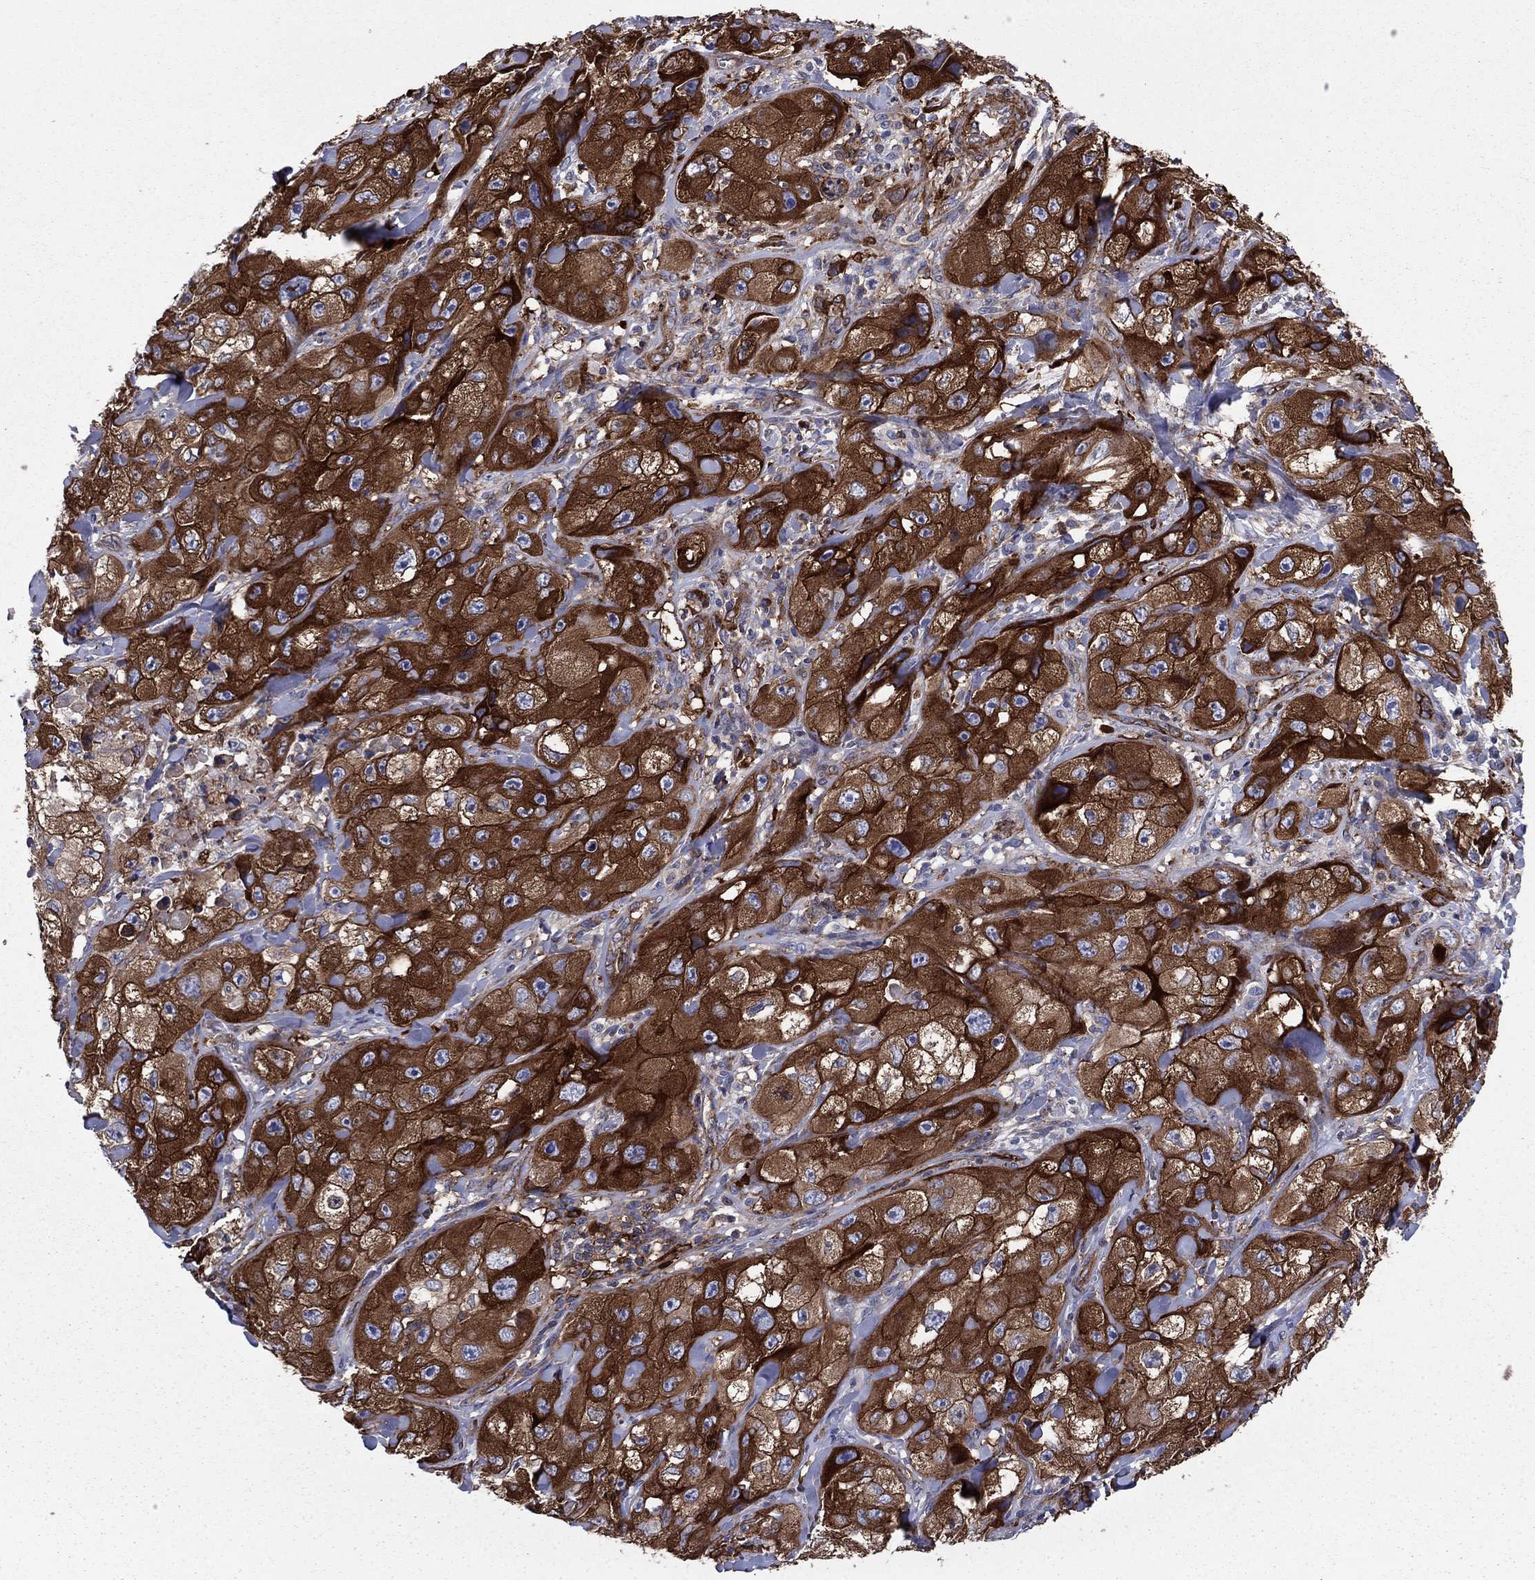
{"staining": {"intensity": "strong", "quantity": ">75%", "location": "cytoplasmic/membranous"}, "tissue": "skin cancer", "cell_type": "Tumor cells", "image_type": "cancer", "snomed": [{"axis": "morphology", "description": "Squamous cell carcinoma, NOS"}, {"axis": "topography", "description": "Skin"}, {"axis": "topography", "description": "Subcutis"}], "caption": "Protein expression analysis of skin cancer shows strong cytoplasmic/membranous staining in approximately >75% of tumor cells.", "gene": "EHBP1L1", "patient": {"sex": "male", "age": 73}}